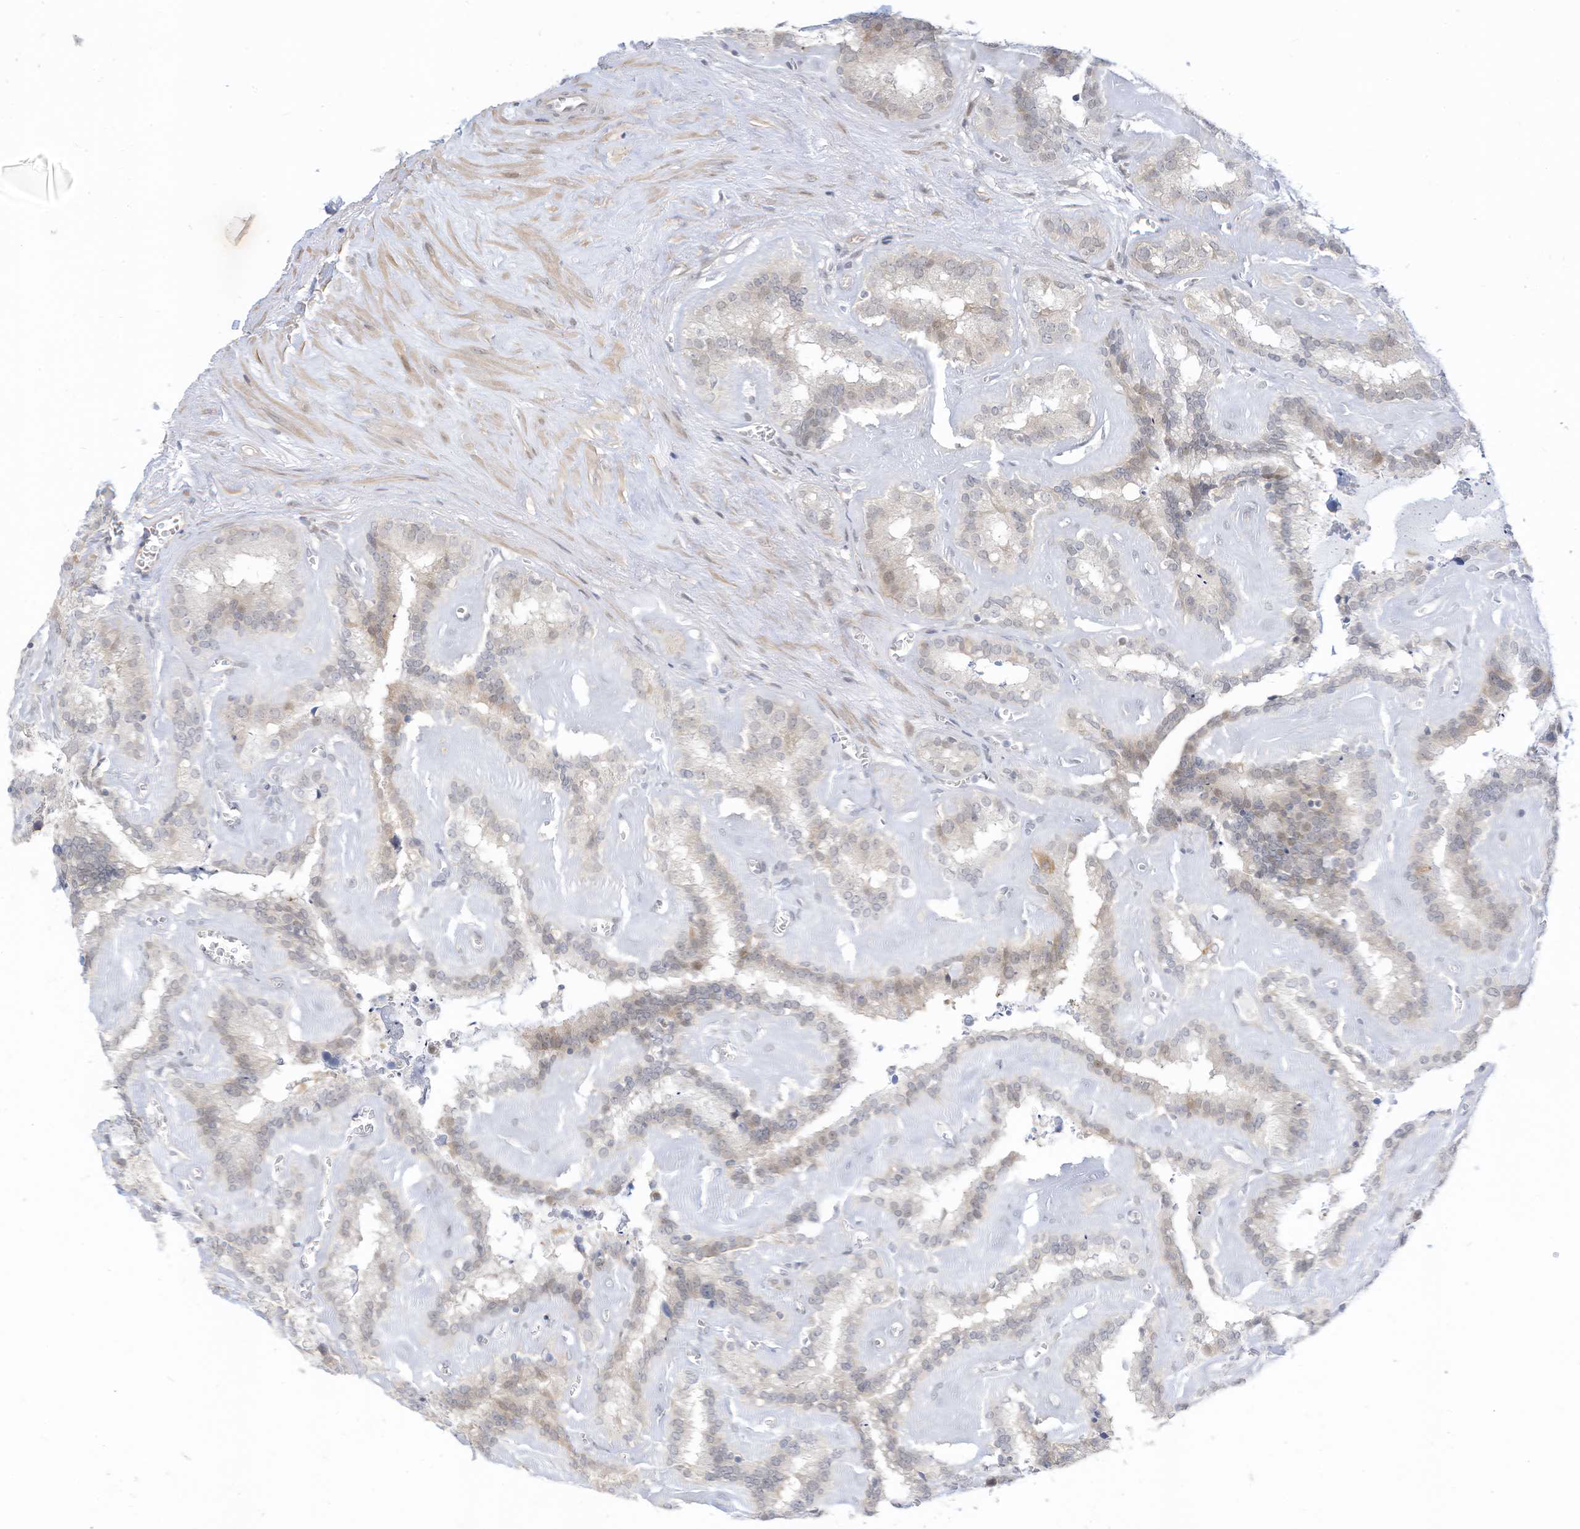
{"staining": {"intensity": "weak", "quantity": "<25%", "location": "cytoplasmic/membranous"}, "tissue": "seminal vesicle", "cell_type": "Glandular cells", "image_type": "normal", "snomed": [{"axis": "morphology", "description": "Normal tissue, NOS"}, {"axis": "topography", "description": "Prostate"}, {"axis": "topography", "description": "Seminal veicle"}], "caption": "Human seminal vesicle stained for a protein using IHC demonstrates no staining in glandular cells.", "gene": "ASPRV1", "patient": {"sex": "male", "age": 59}}